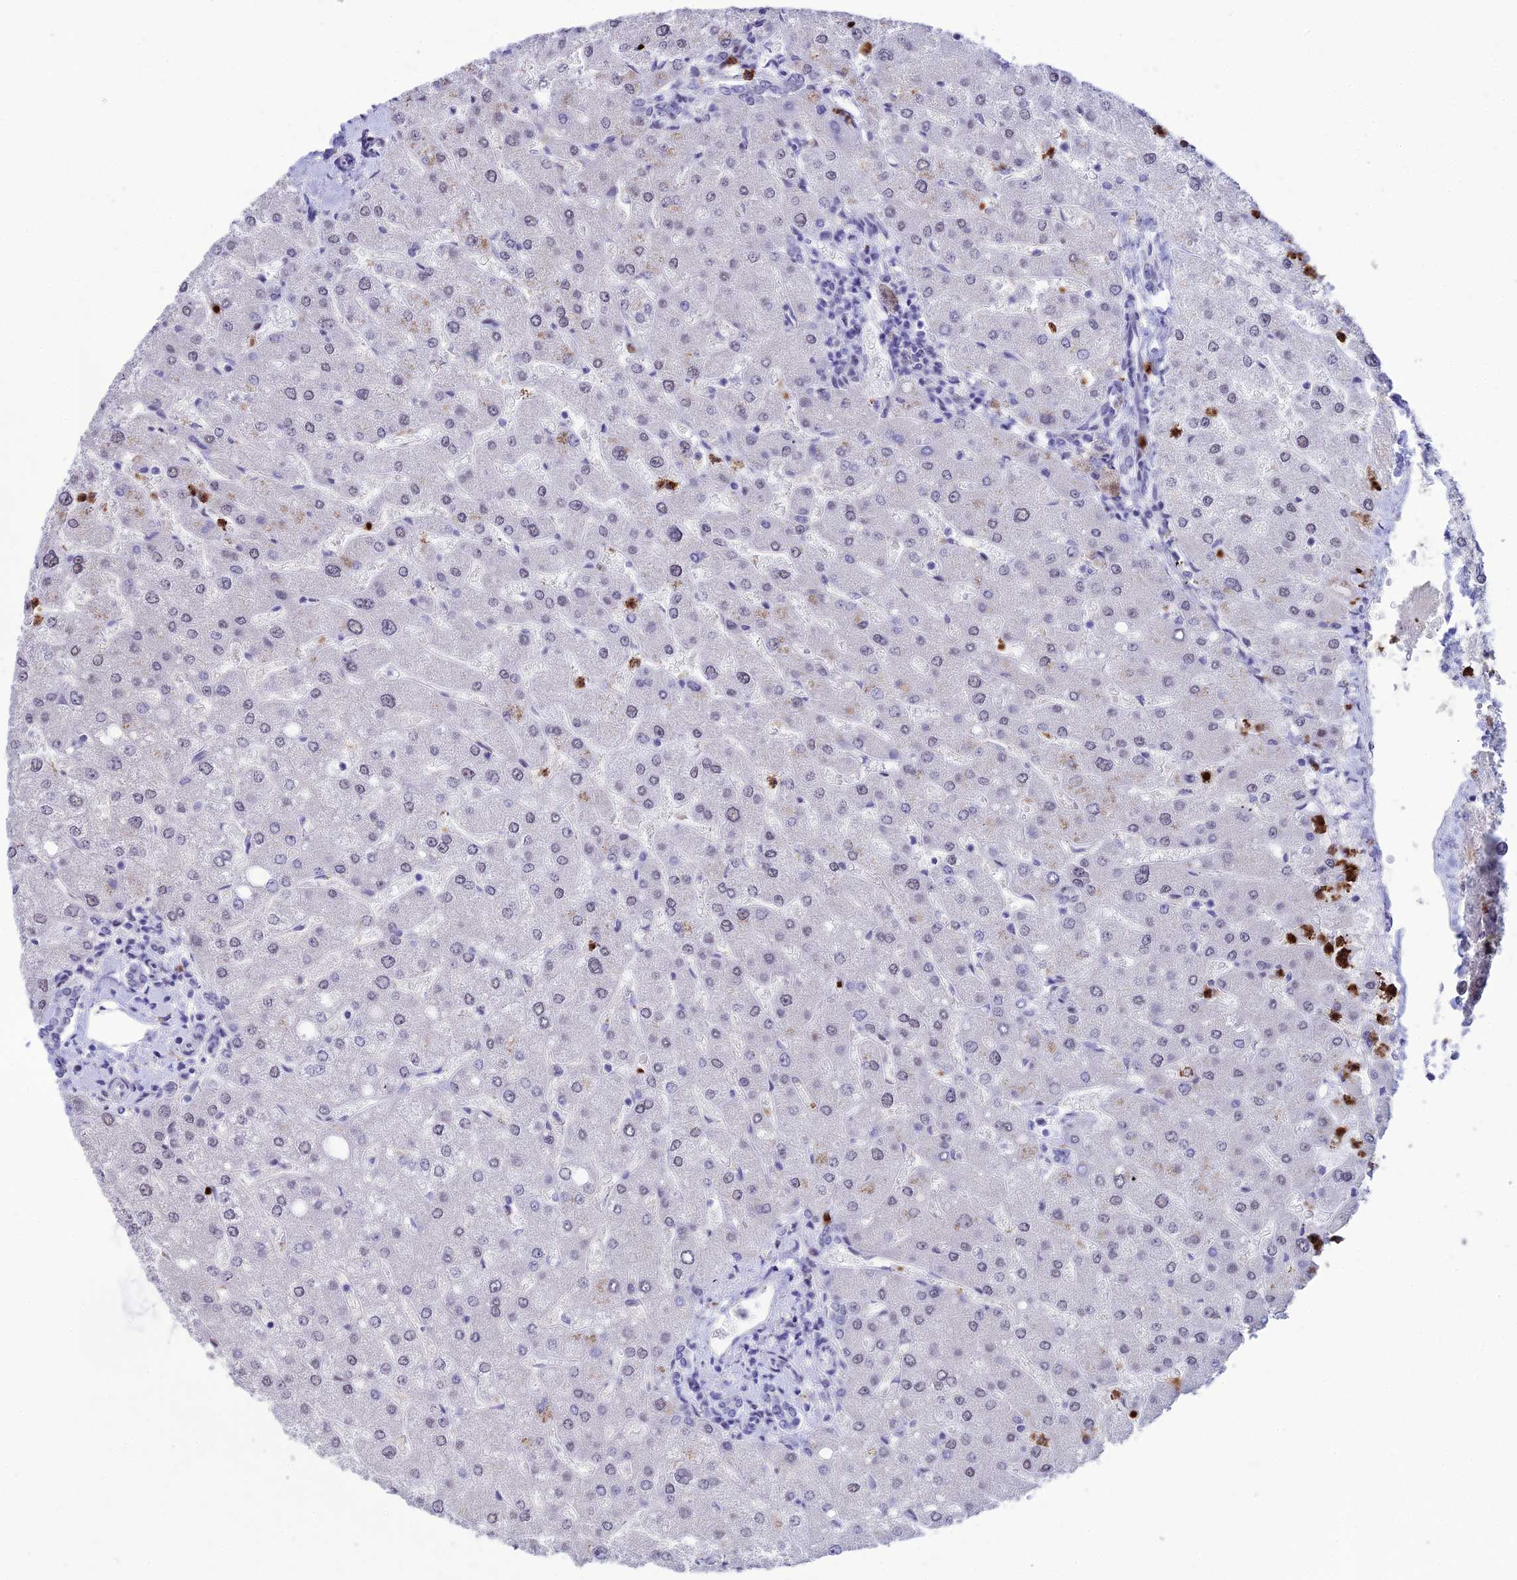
{"staining": {"intensity": "negative", "quantity": "none", "location": "none"}, "tissue": "liver", "cell_type": "Cholangiocytes", "image_type": "normal", "snomed": [{"axis": "morphology", "description": "Normal tissue, NOS"}, {"axis": "topography", "description": "Liver"}], "caption": "Human liver stained for a protein using immunohistochemistry (IHC) demonstrates no positivity in cholangiocytes.", "gene": "MFSD2B", "patient": {"sex": "male", "age": 55}}